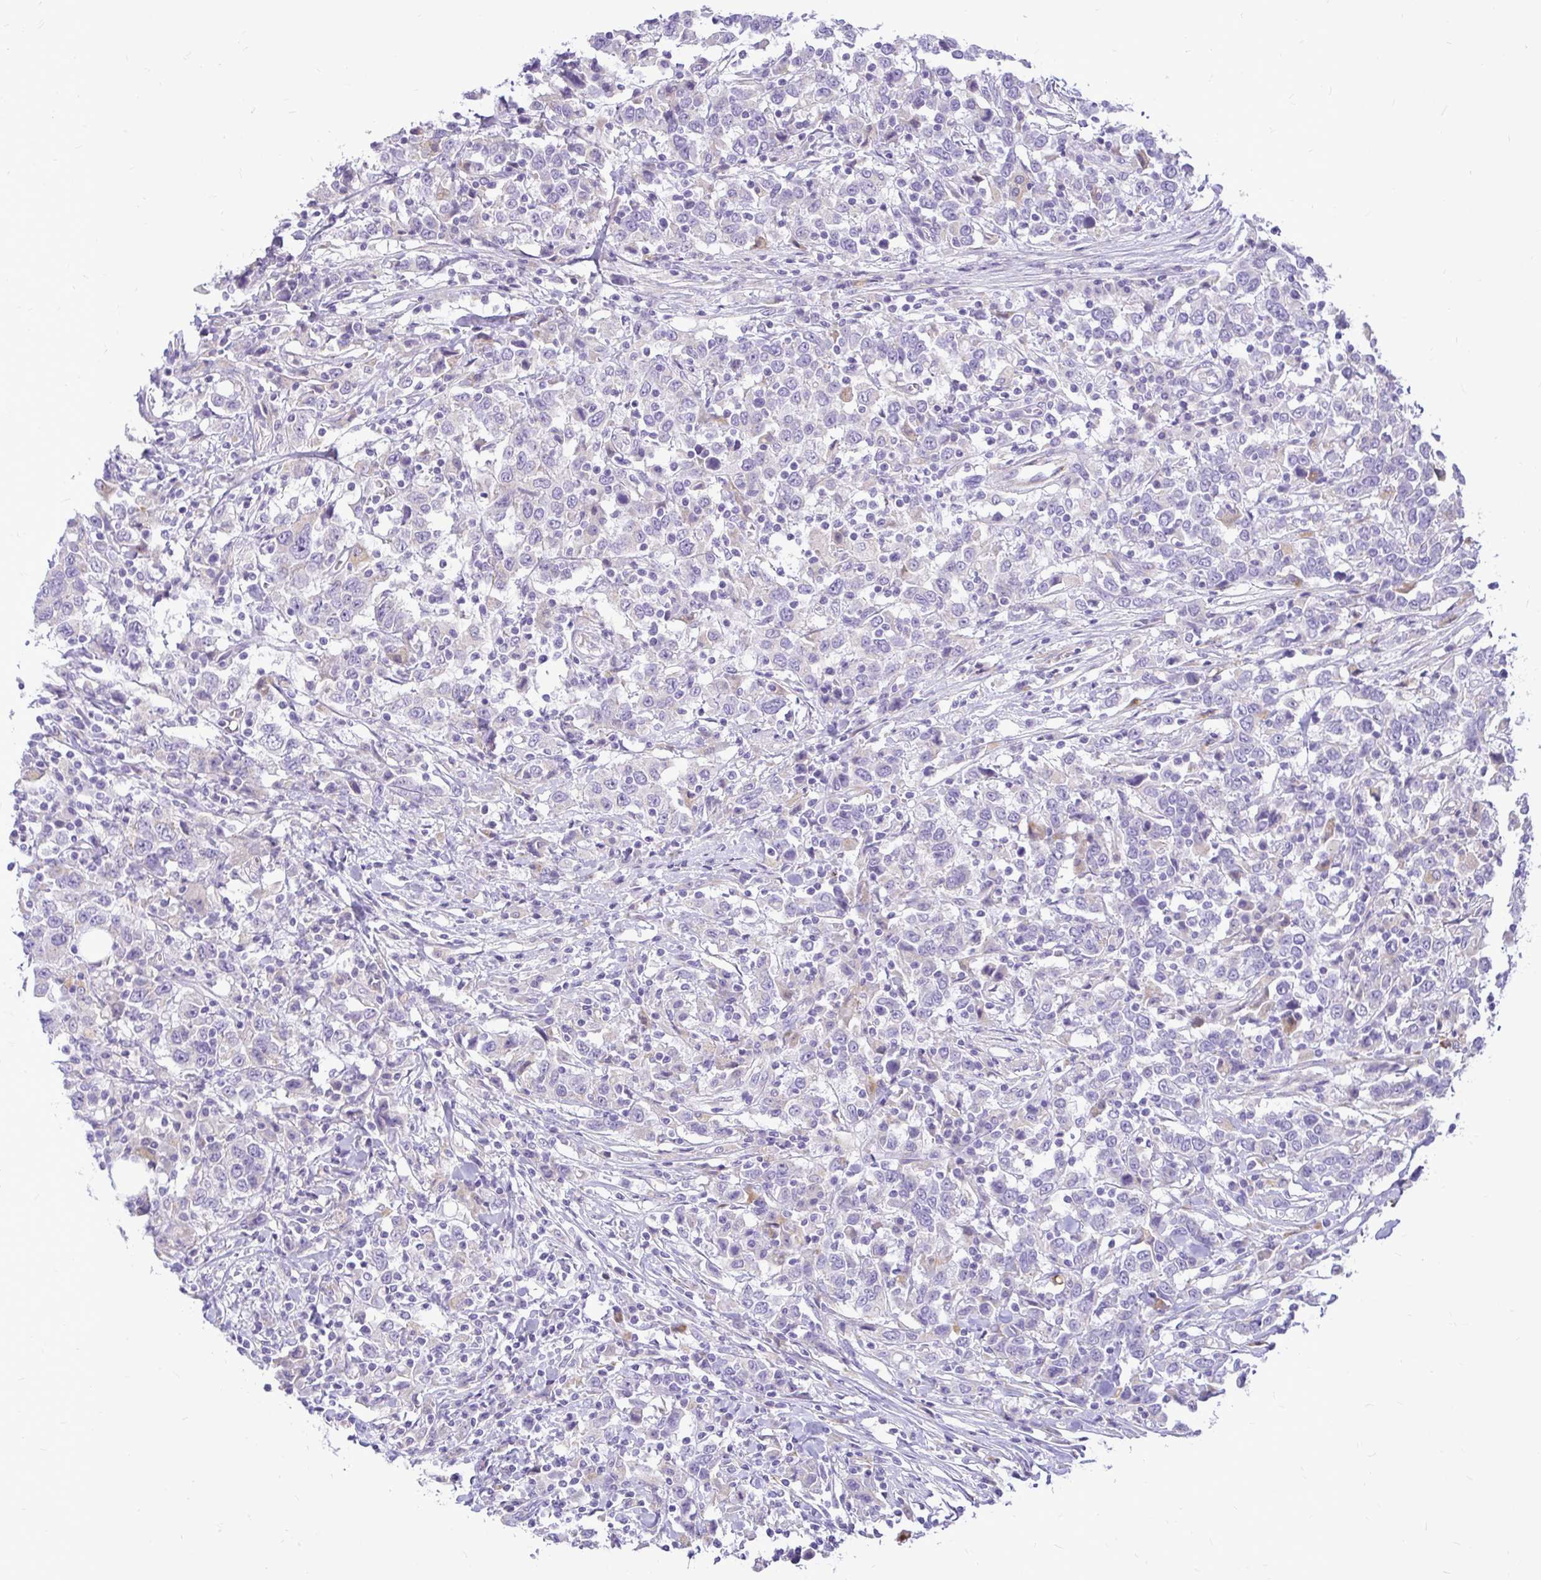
{"staining": {"intensity": "negative", "quantity": "none", "location": "none"}, "tissue": "urothelial cancer", "cell_type": "Tumor cells", "image_type": "cancer", "snomed": [{"axis": "morphology", "description": "Urothelial carcinoma, High grade"}, {"axis": "topography", "description": "Urinary bladder"}], "caption": "The immunohistochemistry (IHC) photomicrograph has no significant staining in tumor cells of urothelial cancer tissue.", "gene": "PKN3", "patient": {"sex": "male", "age": 61}}